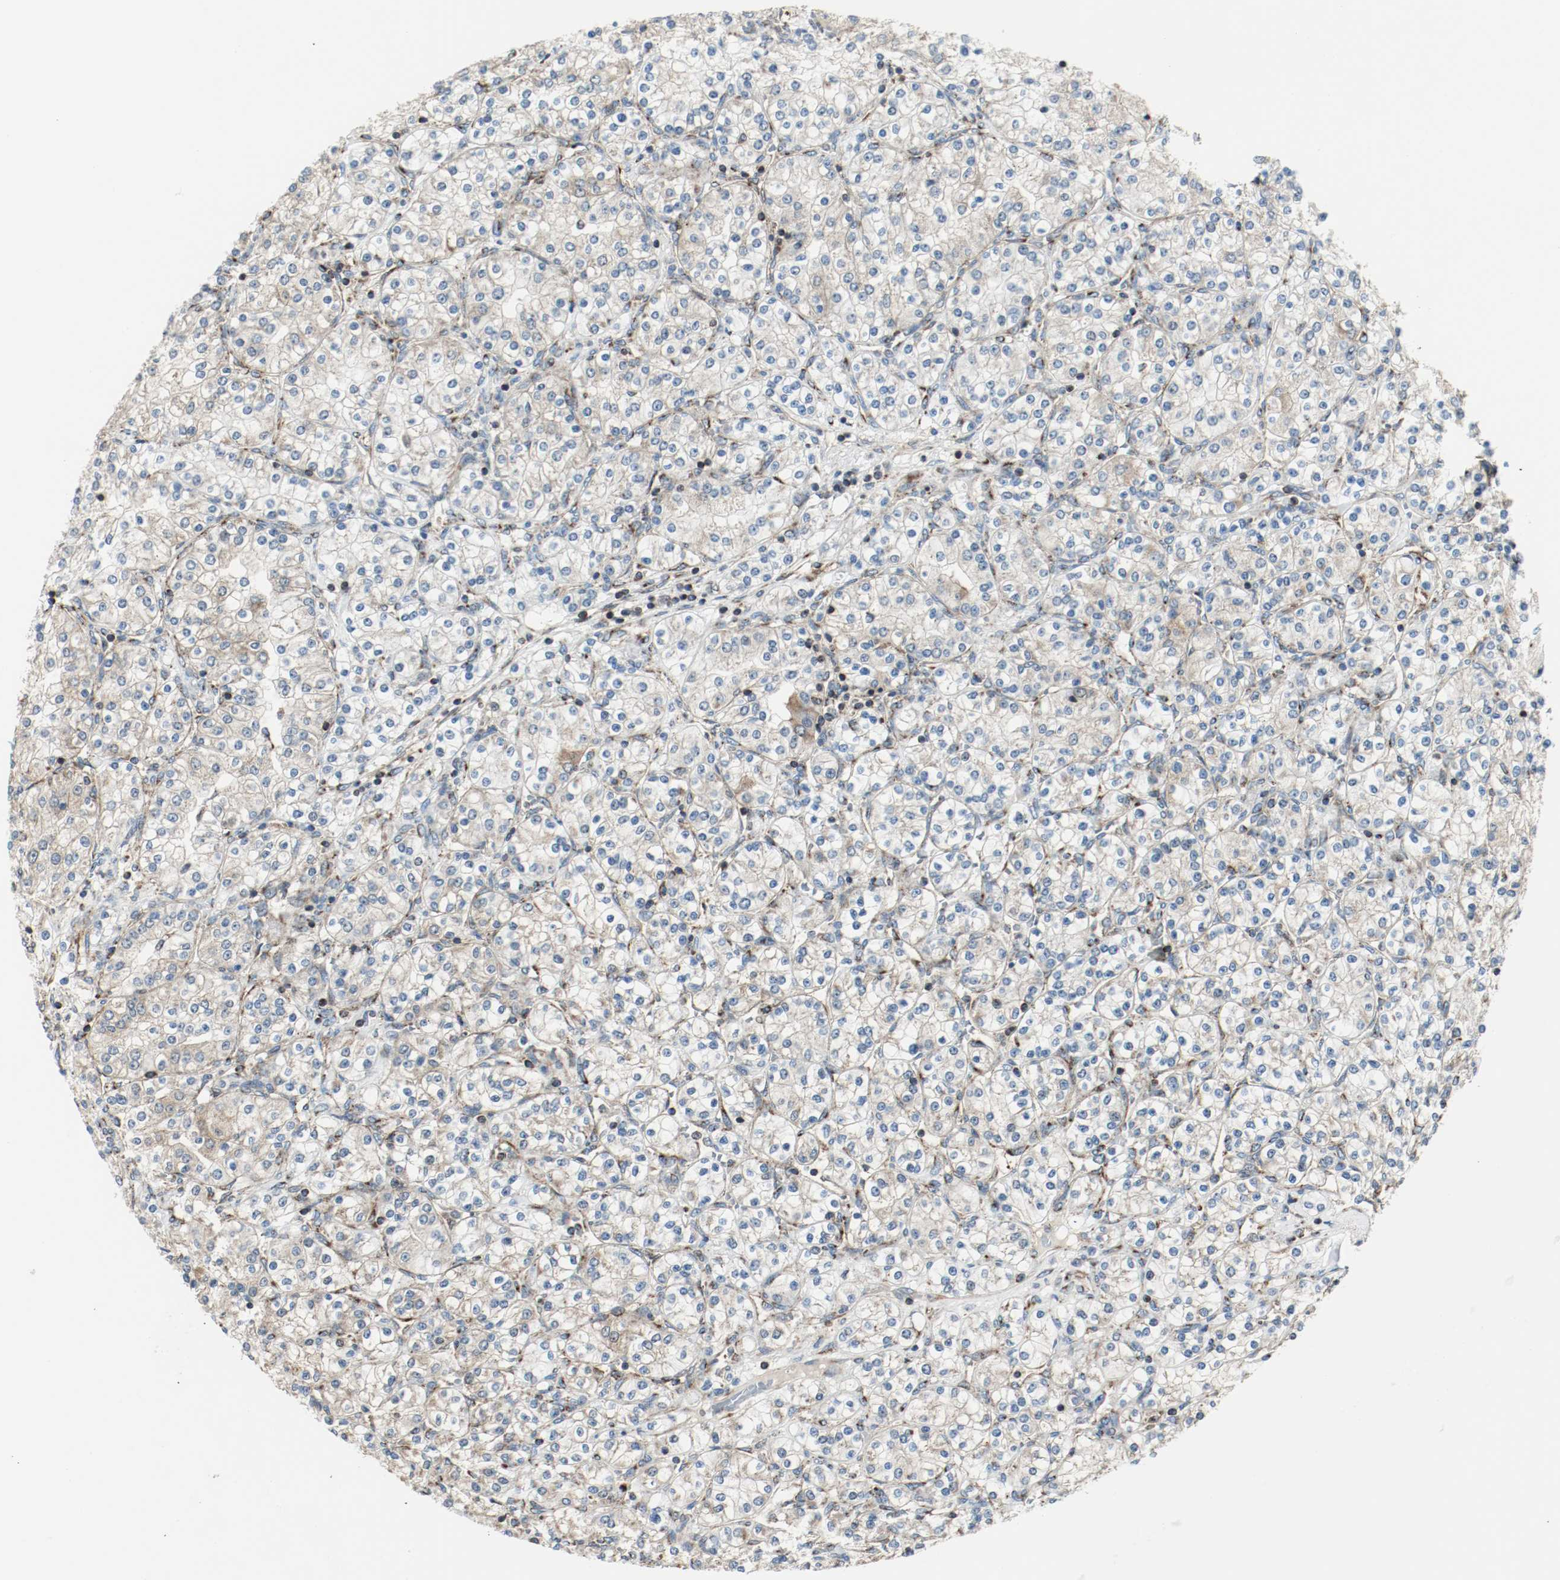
{"staining": {"intensity": "moderate", "quantity": "25%-75%", "location": "cytoplasmic/membranous"}, "tissue": "renal cancer", "cell_type": "Tumor cells", "image_type": "cancer", "snomed": [{"axis": "morphology", "description": "Adenocarcinoma, NOS"}, {"axis": "topography", "description": "Kidney"}], "caption": "This micrograph displays renal adenocarcinoma stained with immunohistochemistry (IHC) to label a protein in brown. The cytoplasmic/membranous of tumor cells show moderate positivity for the protein. Nuclei are counter-stained blue.", "gene": "PLCG1", "patient": {"sex": "male", "age": 77}}